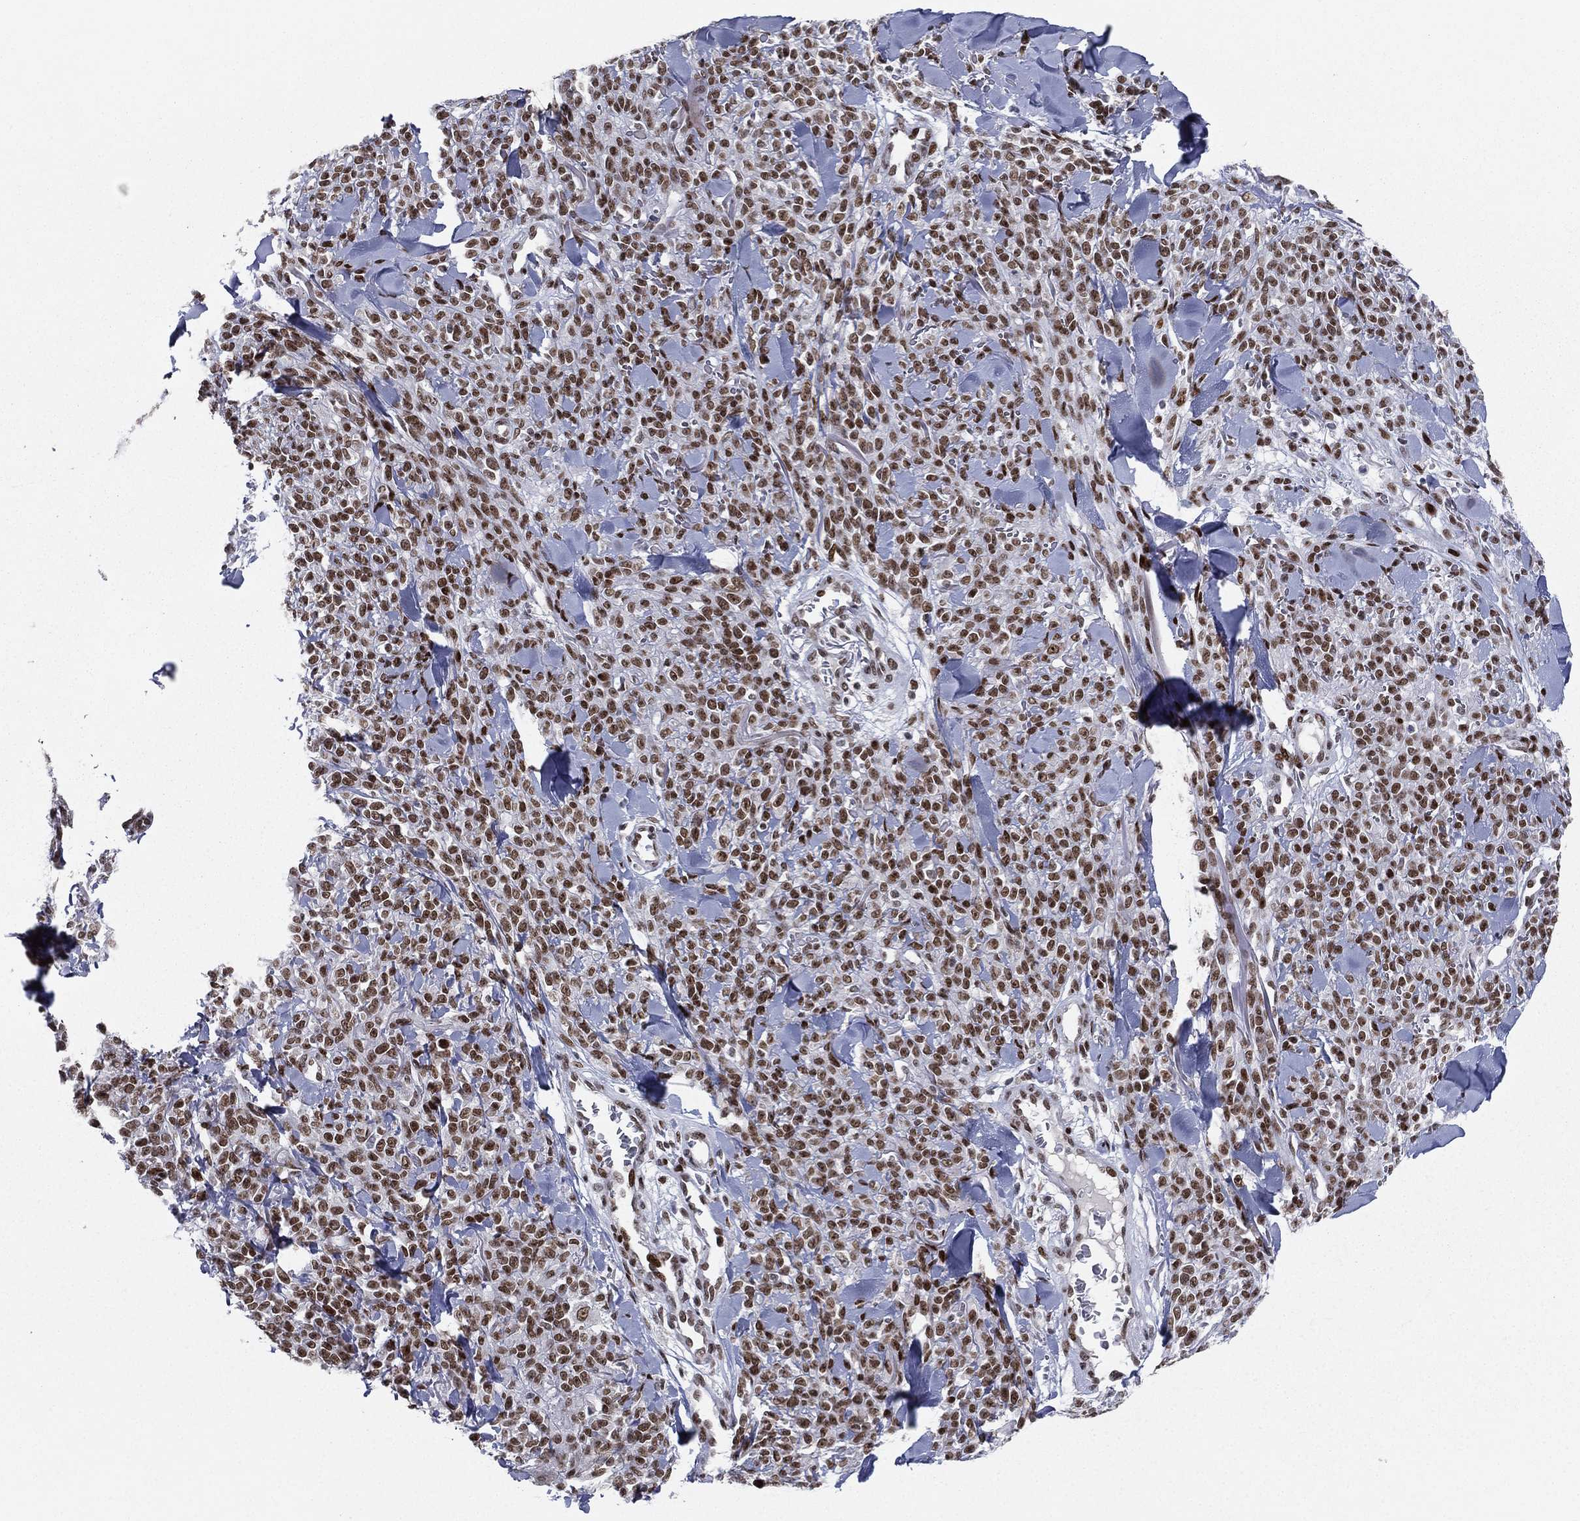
{"staining": {"intensity": "strong", "quantity": ">75%", "location": "nuclear"}, "tissue": "melanoma", "cell_type": "Tumor cells", "image_type": "cancer", "snomed": [{"axis": "morphology", "description": "Malignant melanoma, NOS"}, {"axis": "topography", "description": "Skin"}, {"axis": "topography", "description": "Skin of trunk"}], "caption": "Immunohistochemical staining of human melanoma exhibits strong nuclear protein staining in approximately >75% of tumor cells. (DAB IHC, brown staining for protein, blue staining for nuclei).", "gene": "RTF1", "patient": {"sex": "male", "age": 74}}